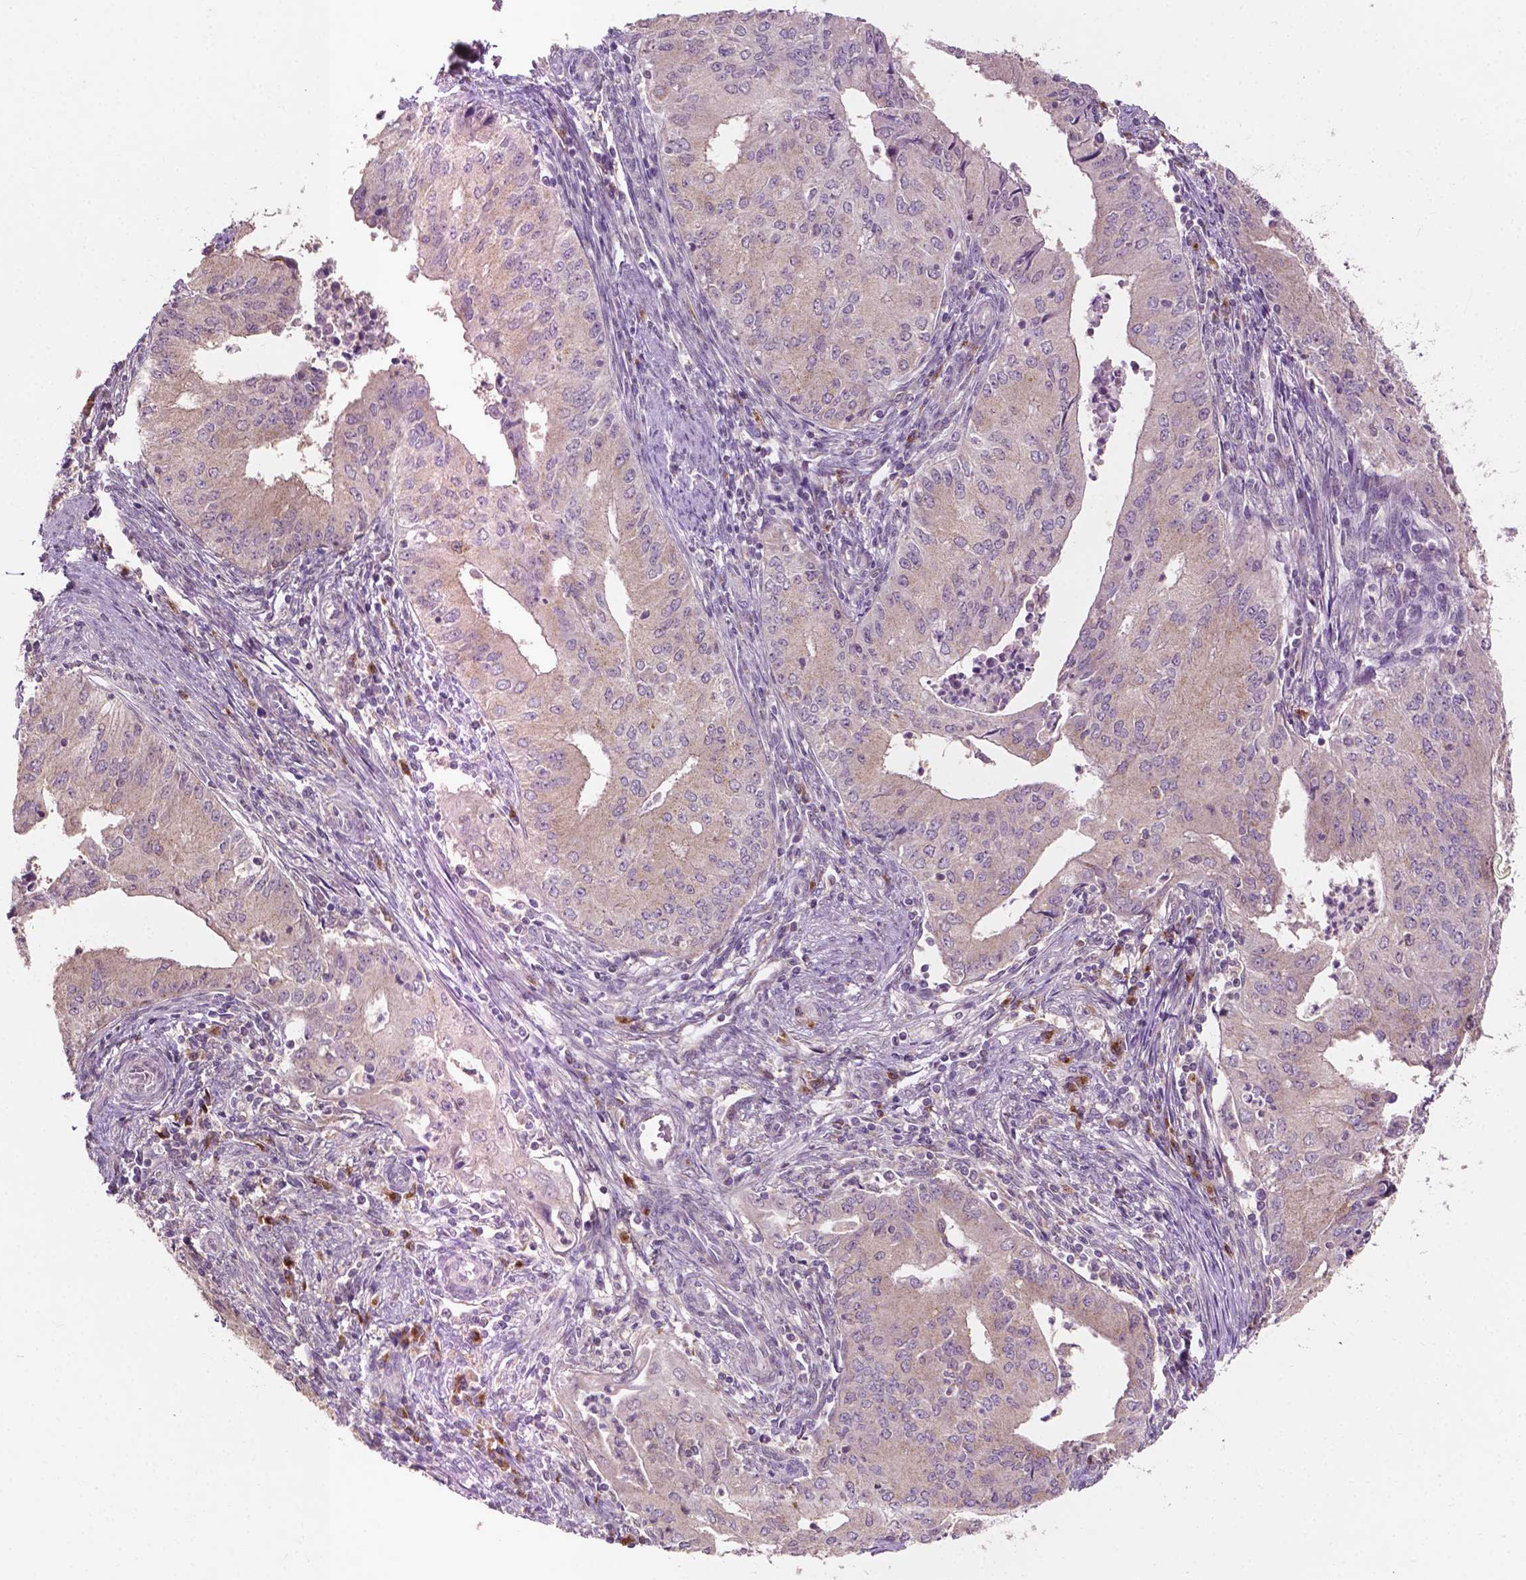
{"staining": {"intensity": "weak", "quantity": ">75%", "location": "cytoplasmic/membranous"}, "tissue": "endometrial cancer", "cell_type": "Tumor cells", "image_type": "cancer", "snomed": [{"axis": "morphology", "description": "Adenocarcinoma, NOS"}, {"axis": "topography", "description": "Endometrium"}], "caption": "This histopathology image exhibits adenocarcinoma (endometrial) stained with immunohistochemistry to label a protein in brown. The cytoplasmic/membranous of tumor cells show weak positivity for the protein. Nuclei are counter-stained blue.", "gene": "EBAG9", "patient": {"sex": "female", "age": 50}}